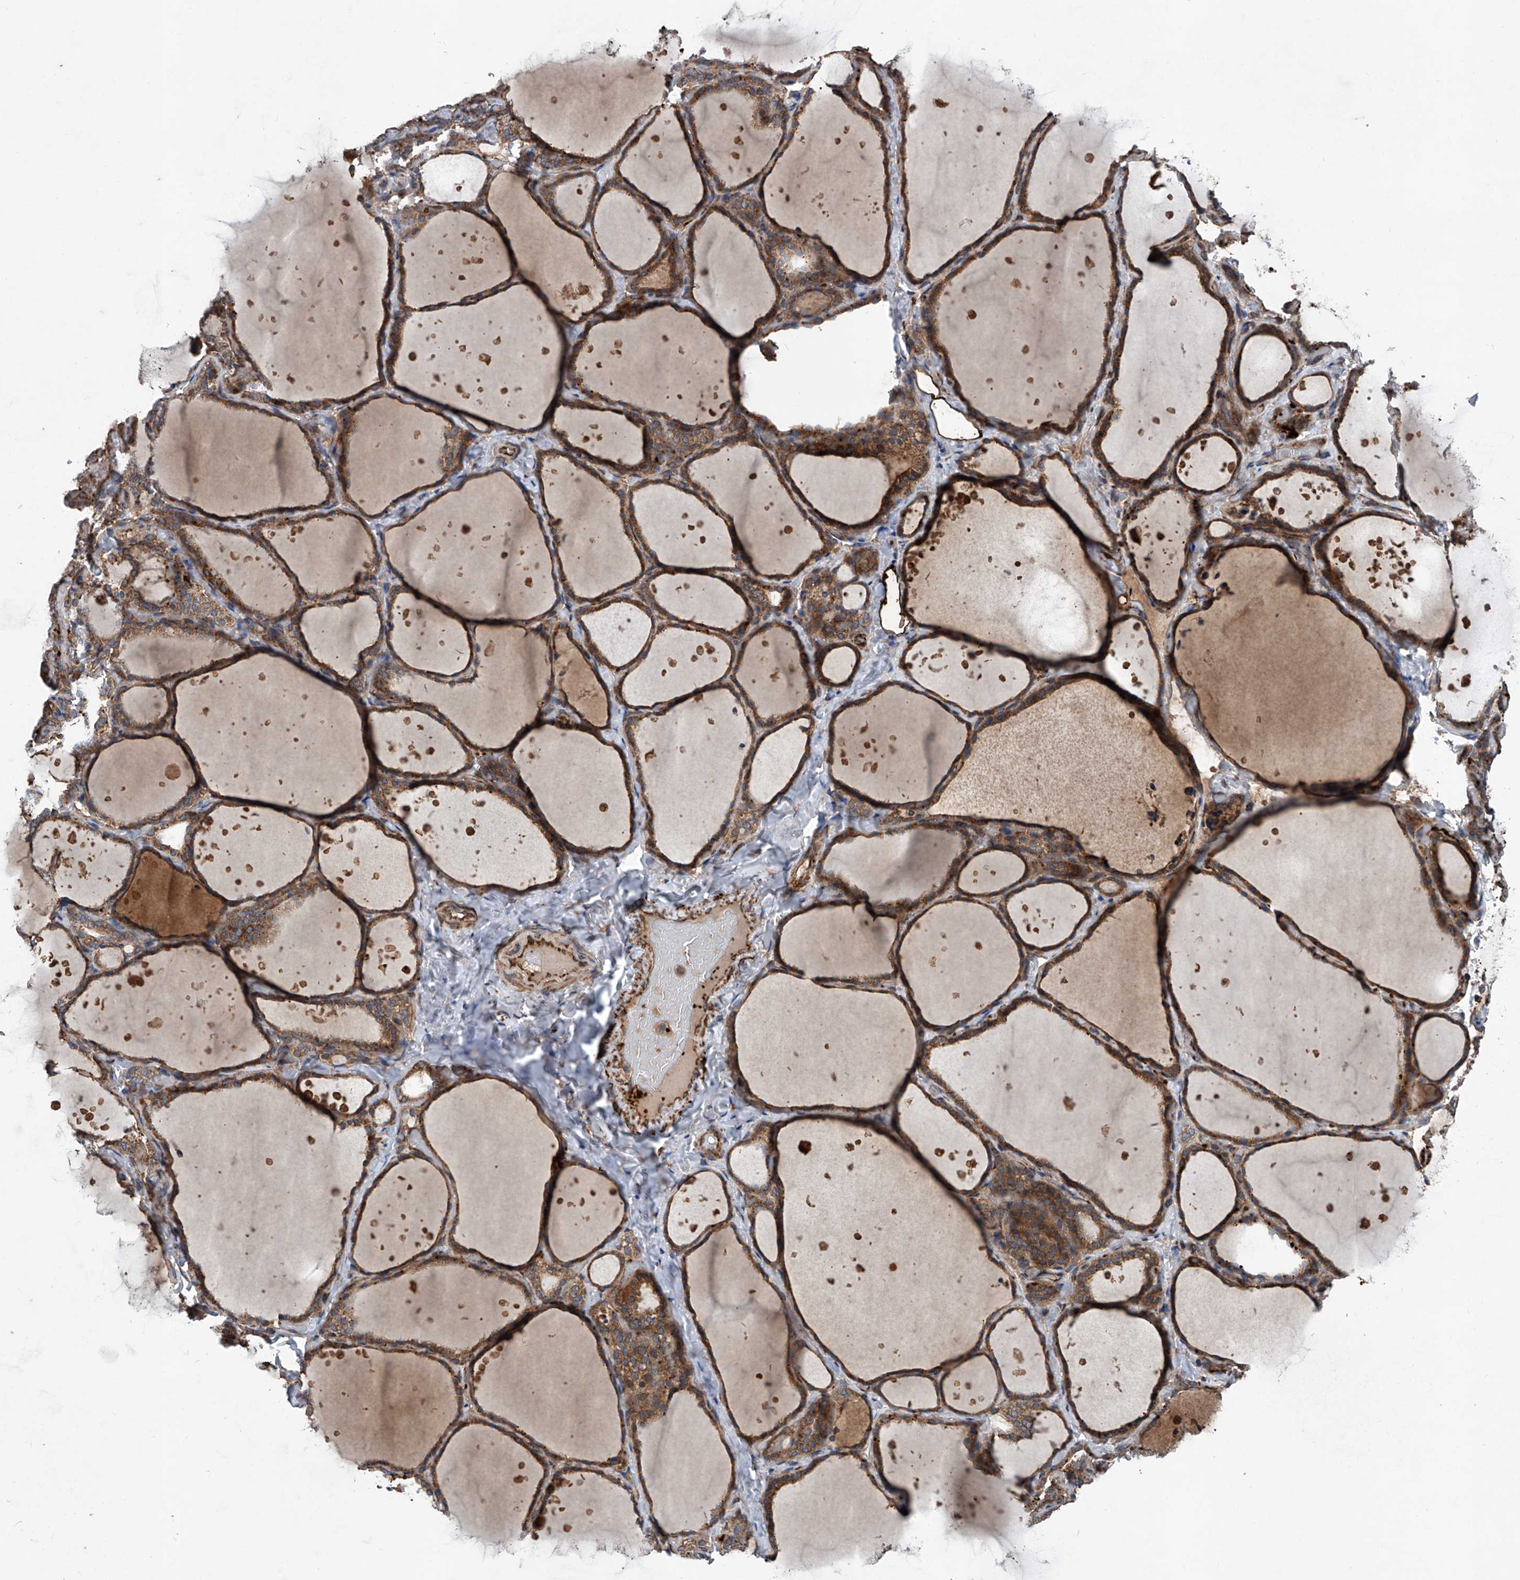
{"staining": {"intensity": "moderate", "quantity": ">75%", "location": "cytoplasmic/membranous"}, "tissue": "thyroid gland", "cell_type": "Glandular cells", "image_type": "normal", "snomed": [{"axis": "morphology", "description": "Normal tissue, NOS"}, {"axis": "topography", "description": "Thyroid gland"}], "caption": "Moderate cytoplasmic/membranous expression is identified in about >75% of glandular cells in benign thyroid gland.", "gene": "ASCC3", "patient": {"sex": "female", "age": 44}}